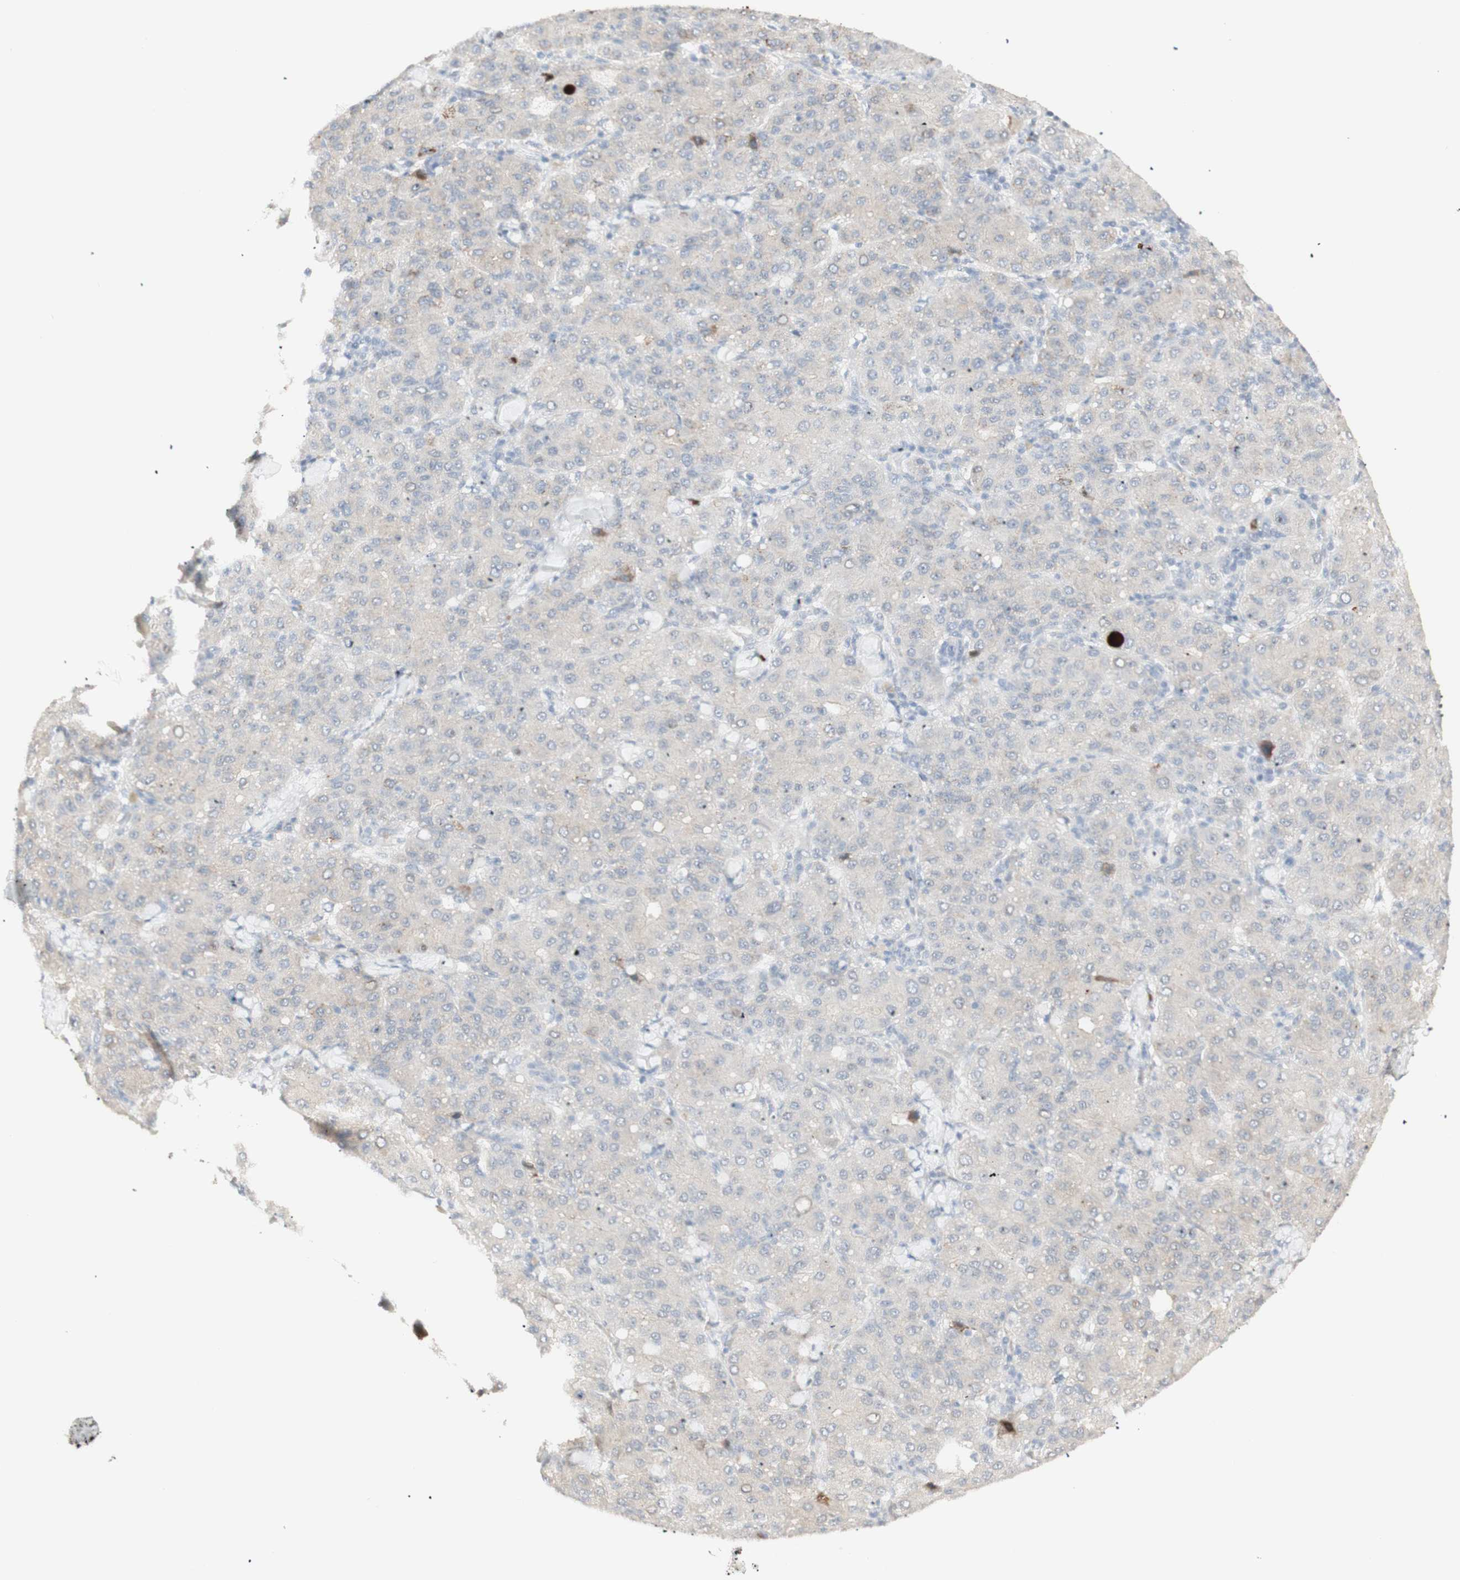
{"staining": {"intensity": "negative", "quantity": "none", "location": "none"}, "tissue": "liver cancer", "cell_type": "Tumor cells", "image_type": "cancer", "snomed": [{"axis": "morphology", "description": "Carcinoma, Hepatocellular, NOS"}, {"axis": "topography", "description": "Liver"}], "caption": "Immunohistochemistry (IHC) micrograph of hepatocellular carcinoma (liver) stained for a protein (brown), which demonstrates no expression in tumor cells.", "gene": "NDST4", "patient": {"sex": "male", "age": 65}}